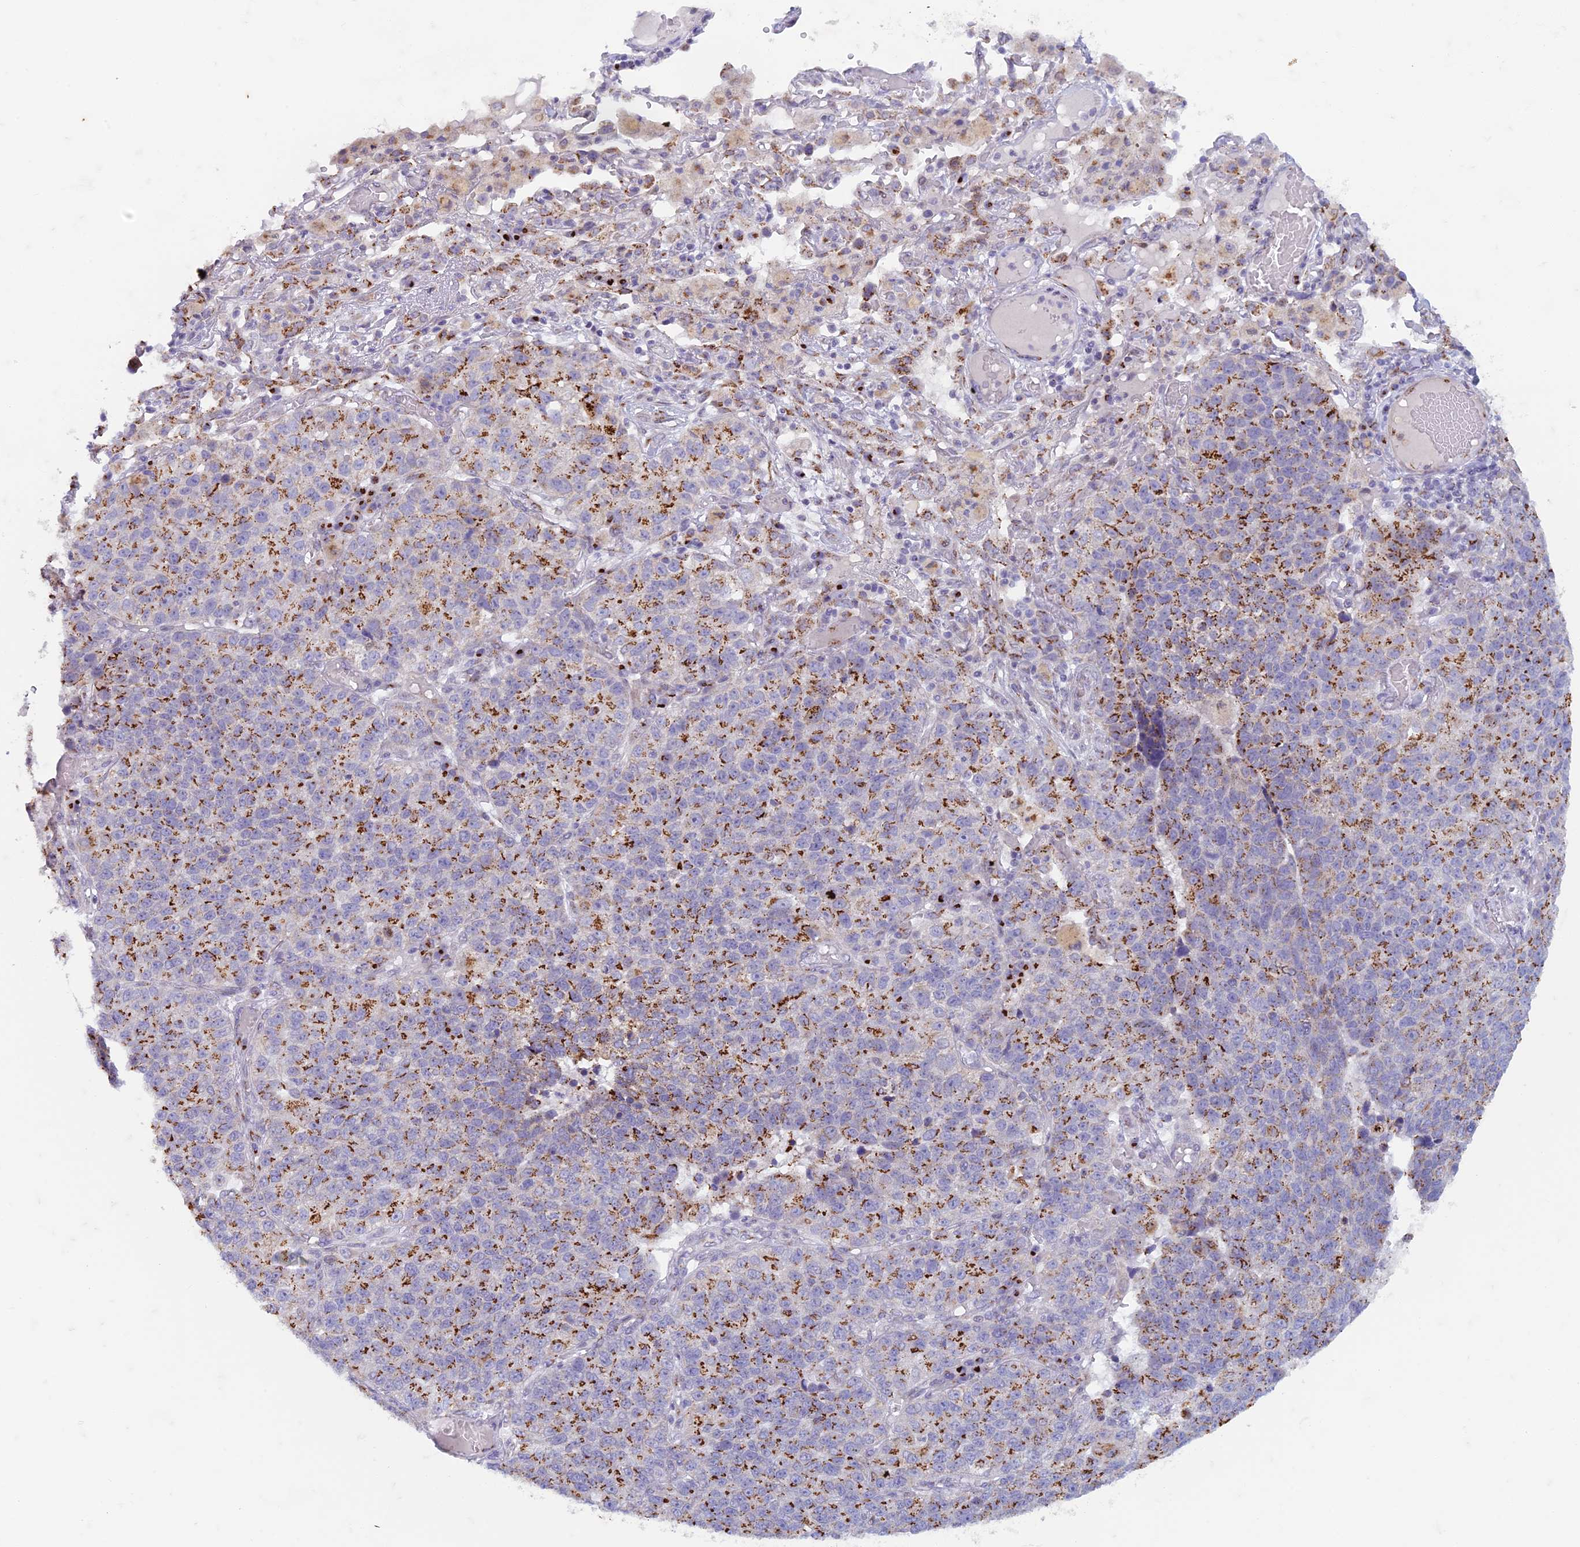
{"staining": {"intensity": "strong", "quantity": ">75%", "location": "cytoplasmic/membranous"}, "tissue": "lung cancer", "cell_type": "Tumor cells", "image_type": "cancer", "snomed": [{"axis": "morphology", "description": "Adenocarcinoma, NOS"}, {"axis": "topography", "description": "Lung"}], "caption": "Human lung cancer (adenocarcinoma) stained with a brown dye exhibits strong cytoplasmic/membranous positive expression in approximately >75% of tumor cells.", "gene": "FAM3C", "patient": {"sex": "male", "age": 49}}